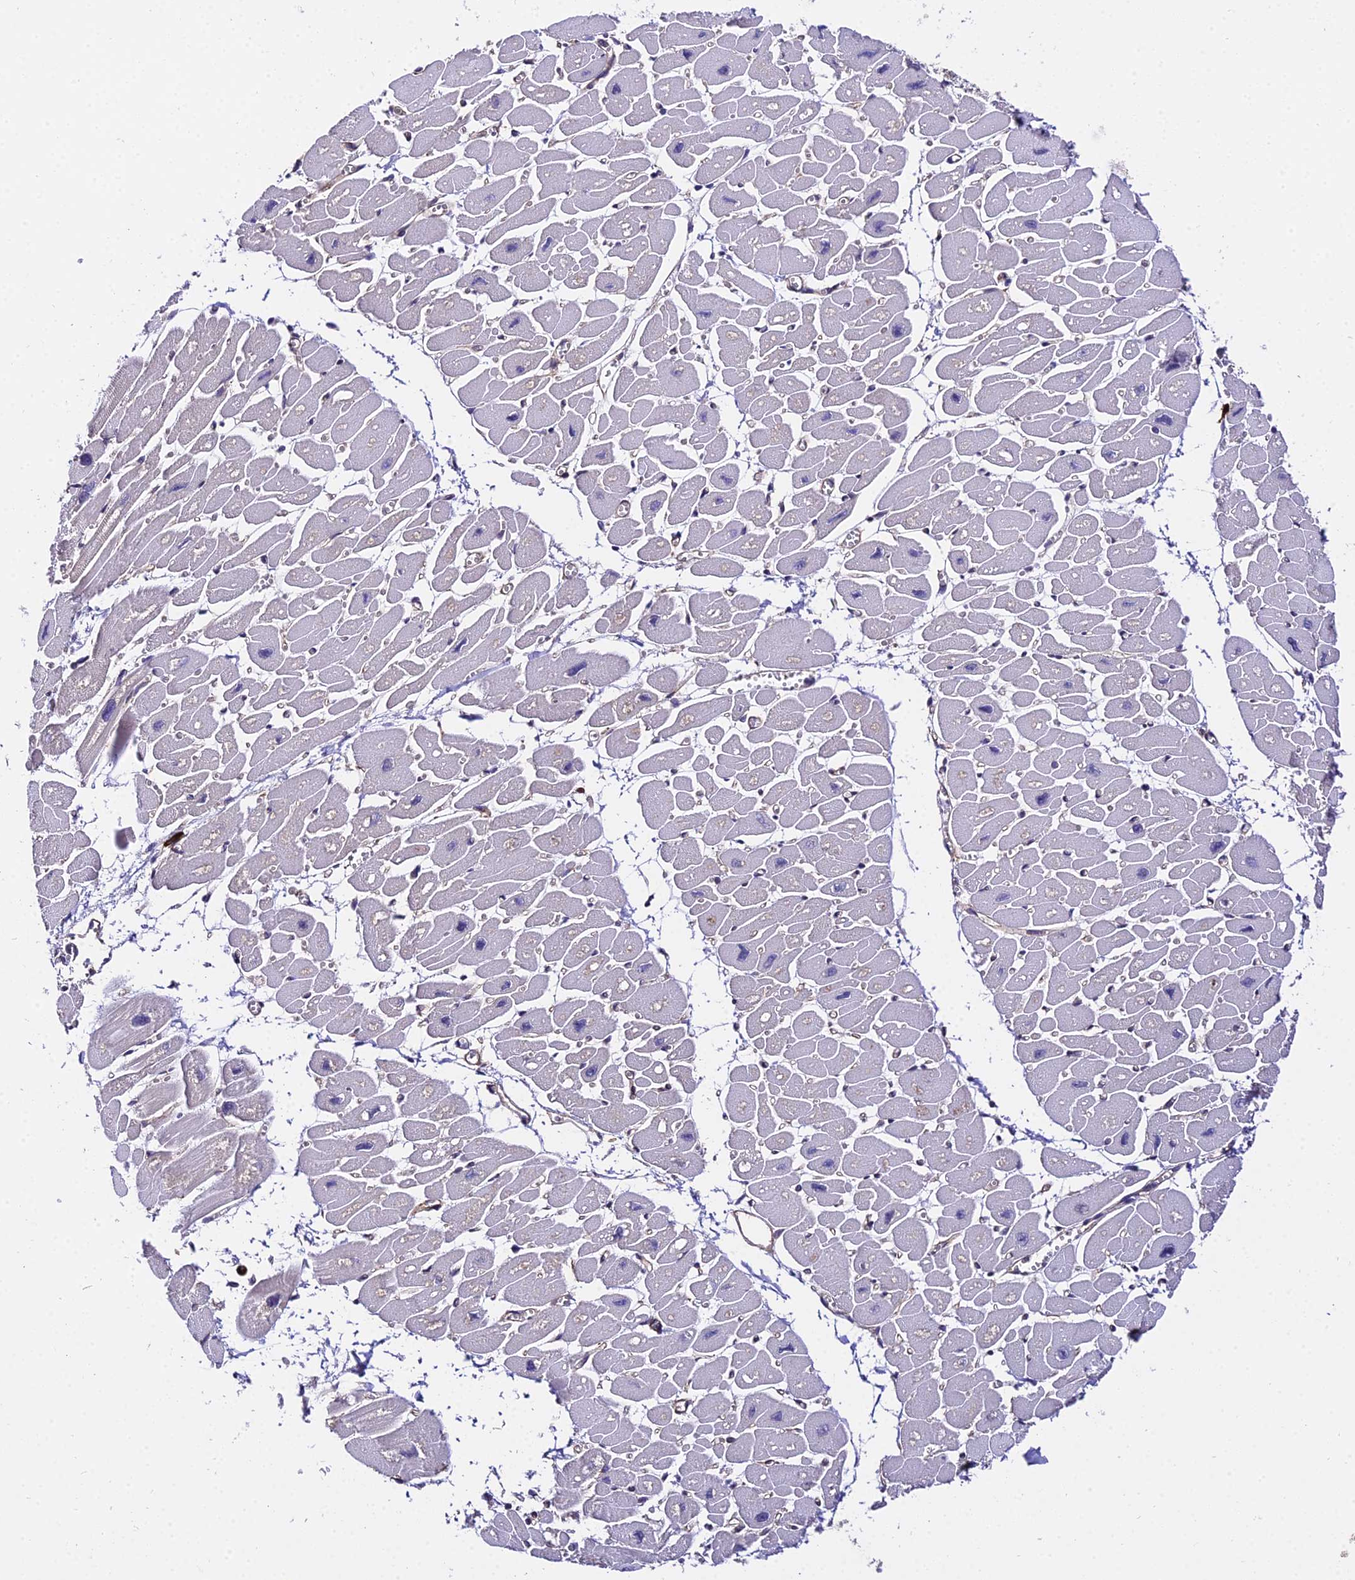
{"staining": {"intensity": "negative", "quantity": "none", "location": "none"}, "tissue": "heart muscle", "cell_type": "Cardiomyocytes", "image_type": "normal", "snomed": [{"axis": "morphology", "description": "Normal tissue, NOS"}, {"axis": "topography", "description": "Heart"}], "caption": "Immunohistochemistry micrograph of normal heart muscle: heart muscle stained with DAB (3,3'-diaminobenzidine) displays no significant protein expression in cardiomyocytes. Nuclei are stained in blue.", "gene": "POLR2I", "patient": {"sex": "female", "age": 54}}